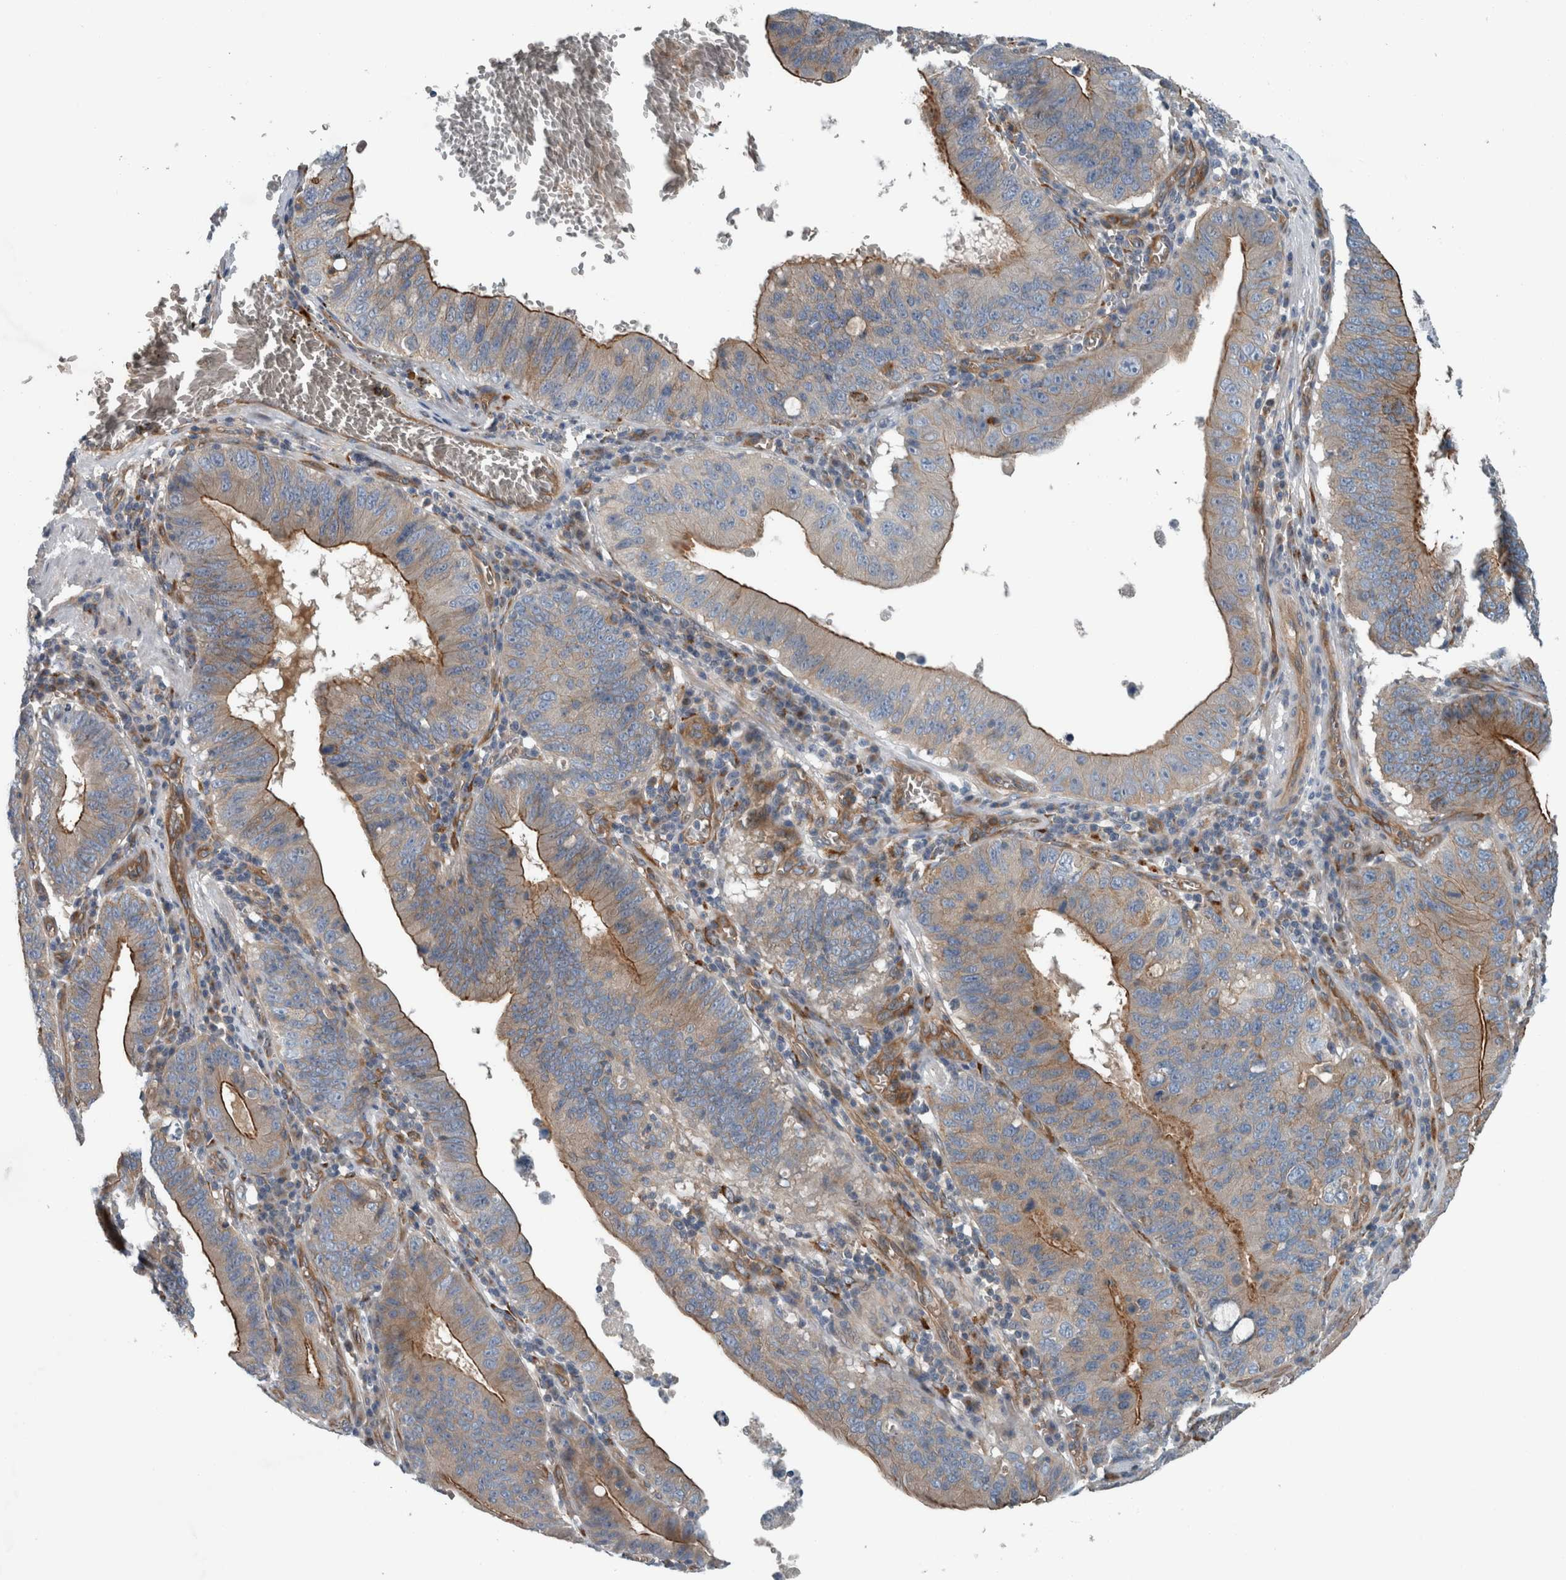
{"staining": {"intensity": "strong", "quantity": "25%-75%", "location": "cytoplasmic/membranous"}, "tissue": "stomach cancer", "cell_type": "Tumor cells", "image_type": "cancer", "snomed": [{"axis": "morphology", "description": "Adenocarcinoma, NOS"}, {"axis": "topography", "description": "Stomach"}, {"axis": "topography", "description": "Gastric cardia"}], "caption": "Tumor cells exhibit strong cytoplasmic/membranous expression in about 25%-75% of cells in stomach cancer. (IHC, brightfield microscopy, high magnification).", "gene": "GLT8D2", "patient": {"sex": "male", "age": 59}}